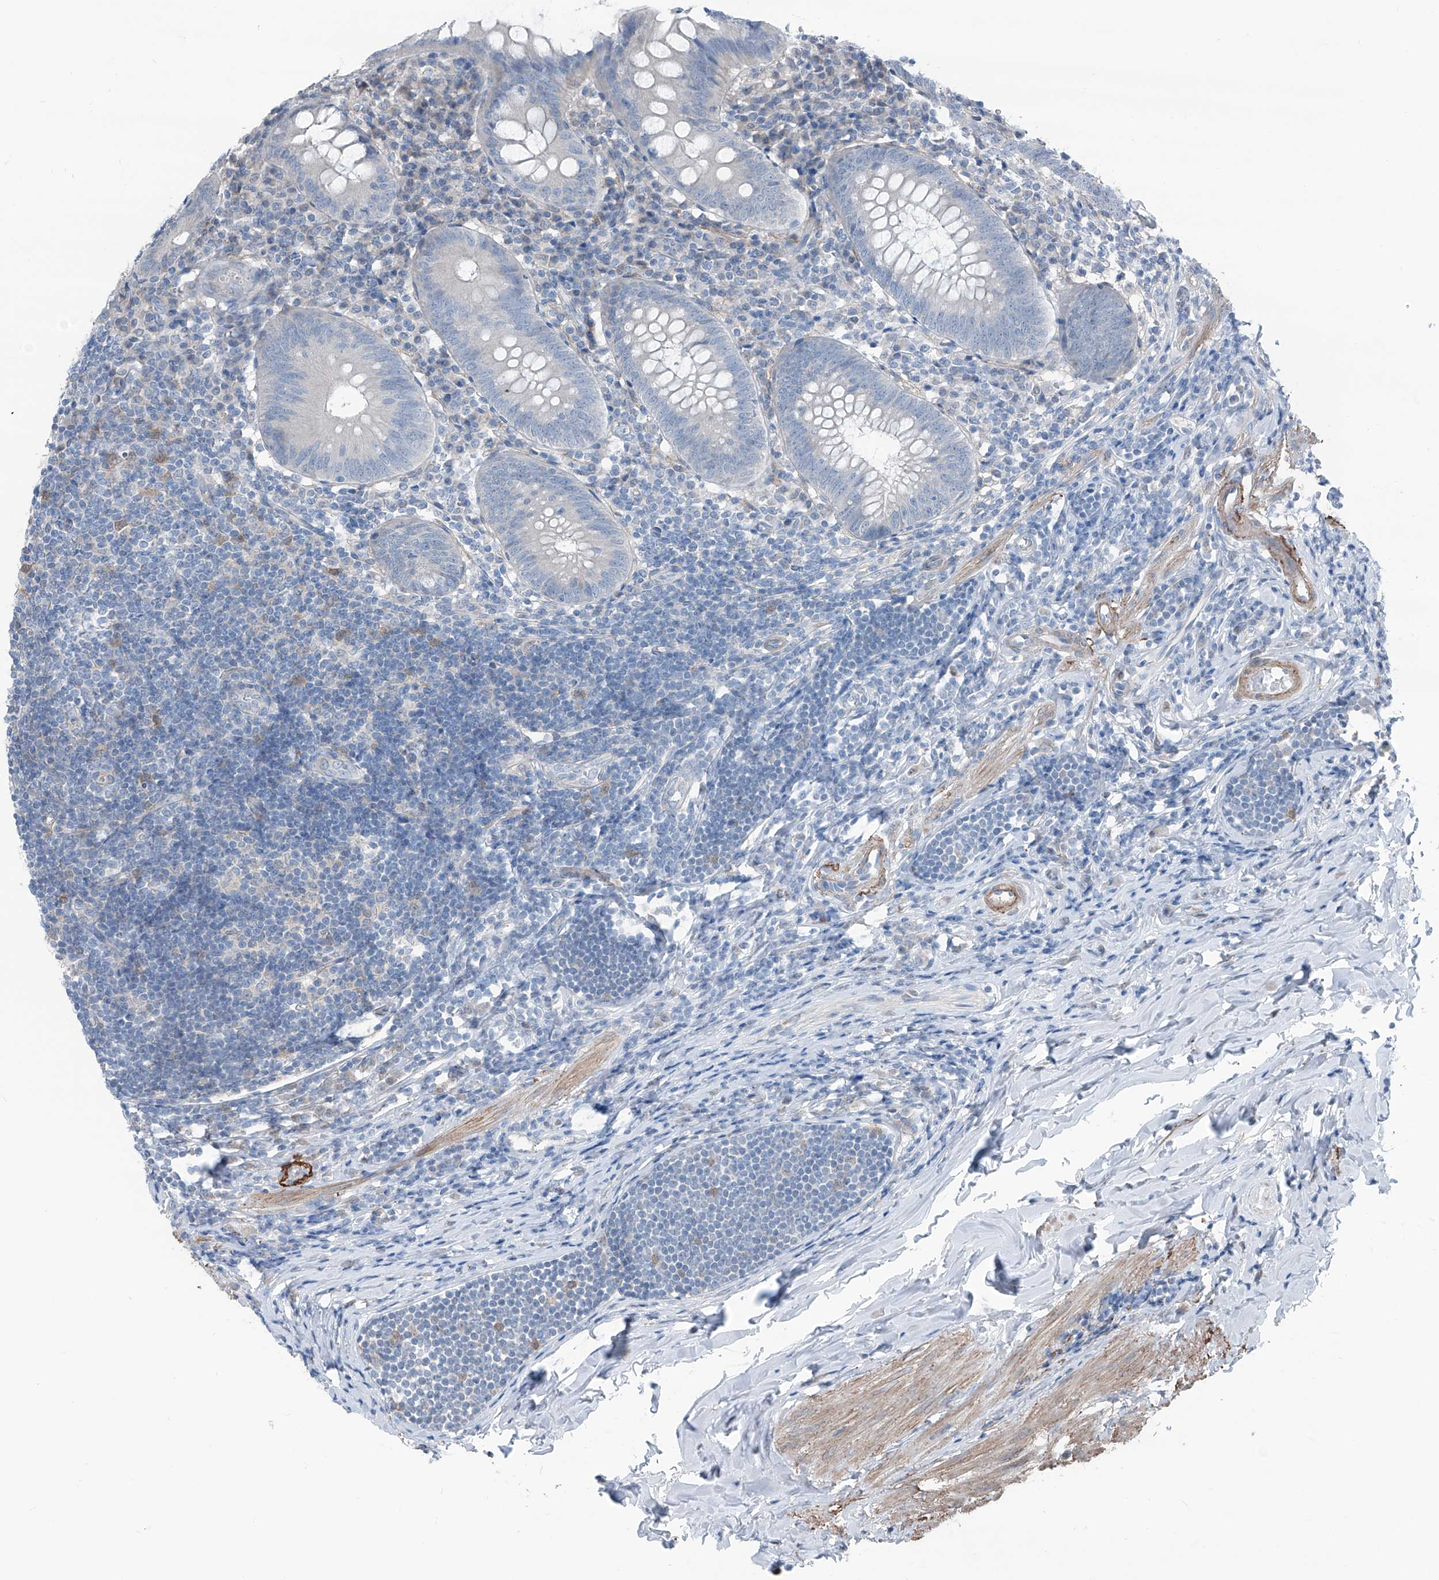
{"staining": {"intensity": "negative", "quantity": "none", "location": "none"}, "tissue": "appendix", "cell_type": "Glandular cells", "image_type": "normal", "snomed": [{"axis": "morphology", "description": "Normal tissue, NOS"}, {"axis": "topography", "description": "Appendix"}], "caption": "Histopathology image shows no protein positivity in glandular cells of benign appendix. Nuclei are stained in blue.", "gene": "HSPB11", "patient": {"sex": "female", "age": 54}}